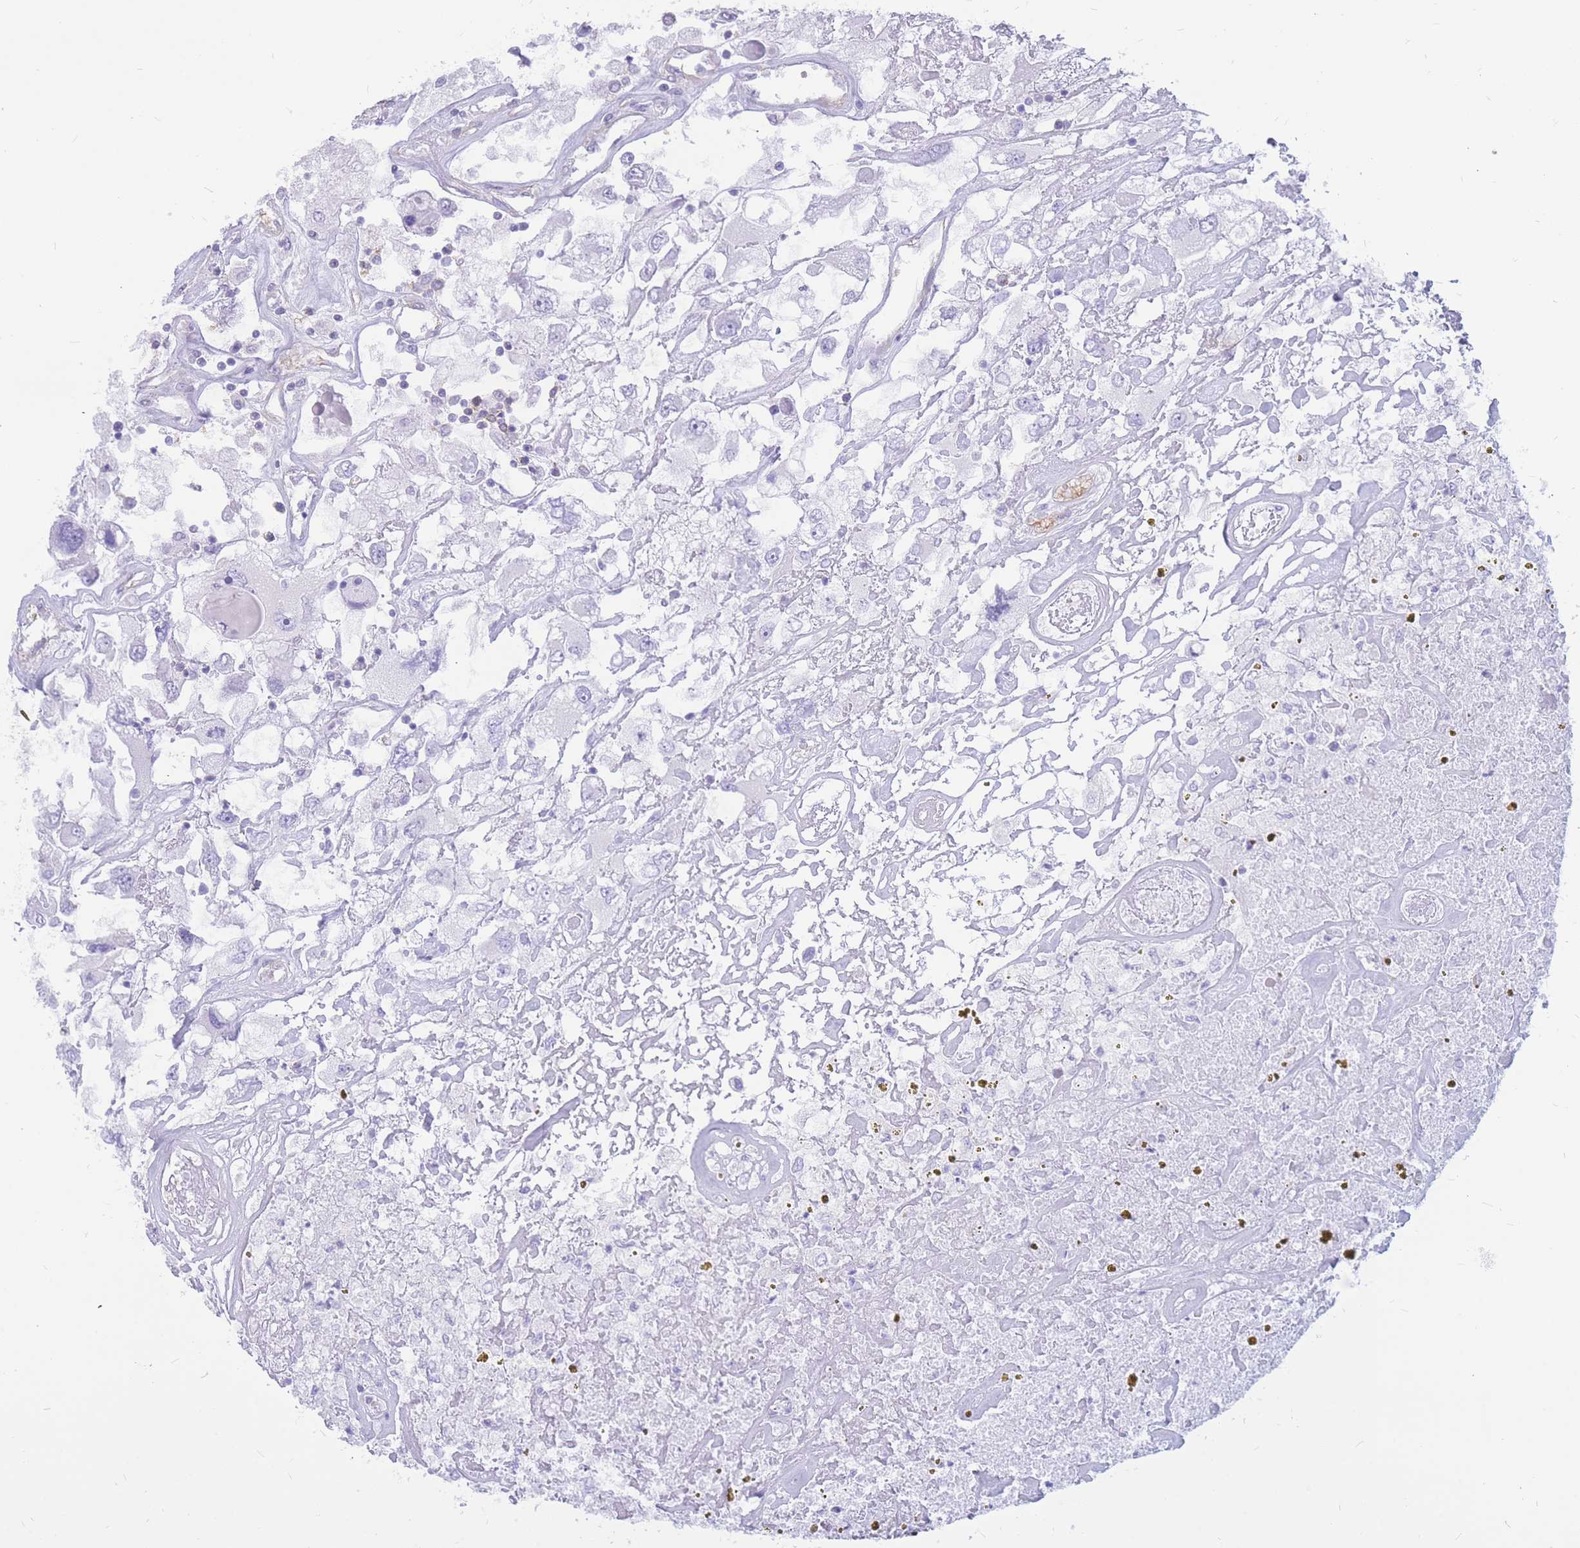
{"staining": {"intensity": "negative", "quantity": "none", "location": "none"}, "tissue": "renal cancer", "cell_type": "Tumor cells", "image_type": "cancer", "snomed": [{"axis": "morphology", "description": "Adenocarcinoma, NOS"}, {"axis": "topography", "description": "Kidney"}], "caption": "Immunohistochemistry (IHC) image of renal cancer stained for a protein (brown), which displays no positivity in tumor cells.", "gene": "ADD2", "patient": {"sex": "female", "age": 52}}